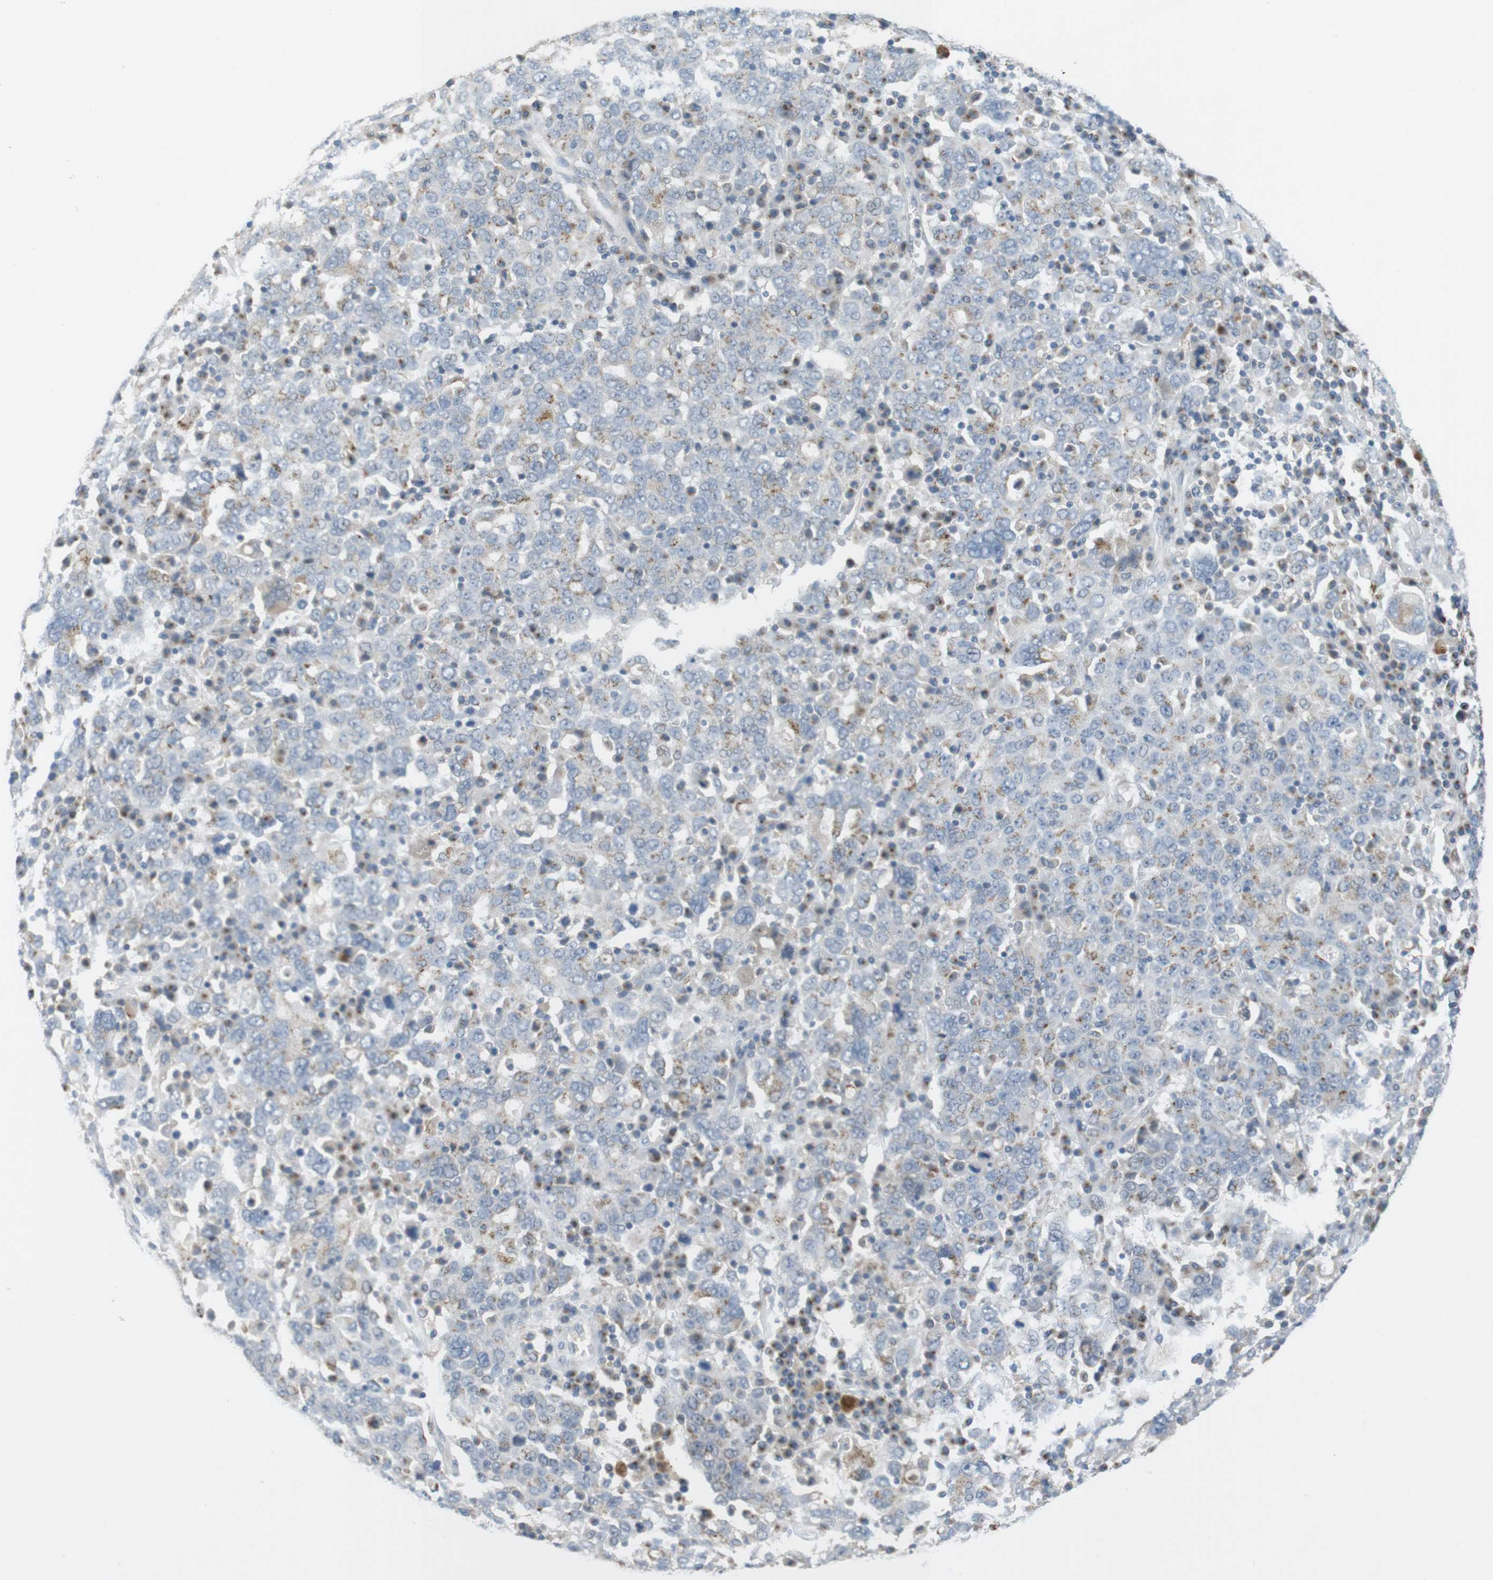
{"staining": {"intensity": "weak", "quantity": "25%-75%", "location": "cytoplasmic/membranous"}, "tissue": "ovarian cancer", "cell_type": "Tumor cells", "image_type": "cancer", "snomed": [{"axis": "morphology", "description": "Carcinoma, endometroid"}, {"axis": "topography", "description": "Ovary"}], "caption": "Immunohistochemistry (DAB (3,3'-diaminobenzidine)) staining of human ovarian cancer (endometroid carcinoma) displays weak cytoplasmic/membranous protein positivity in about 25%-75% of tumor cells.", "gene": "YIPF3", "patient": {"sex": "female", "age": 62}}